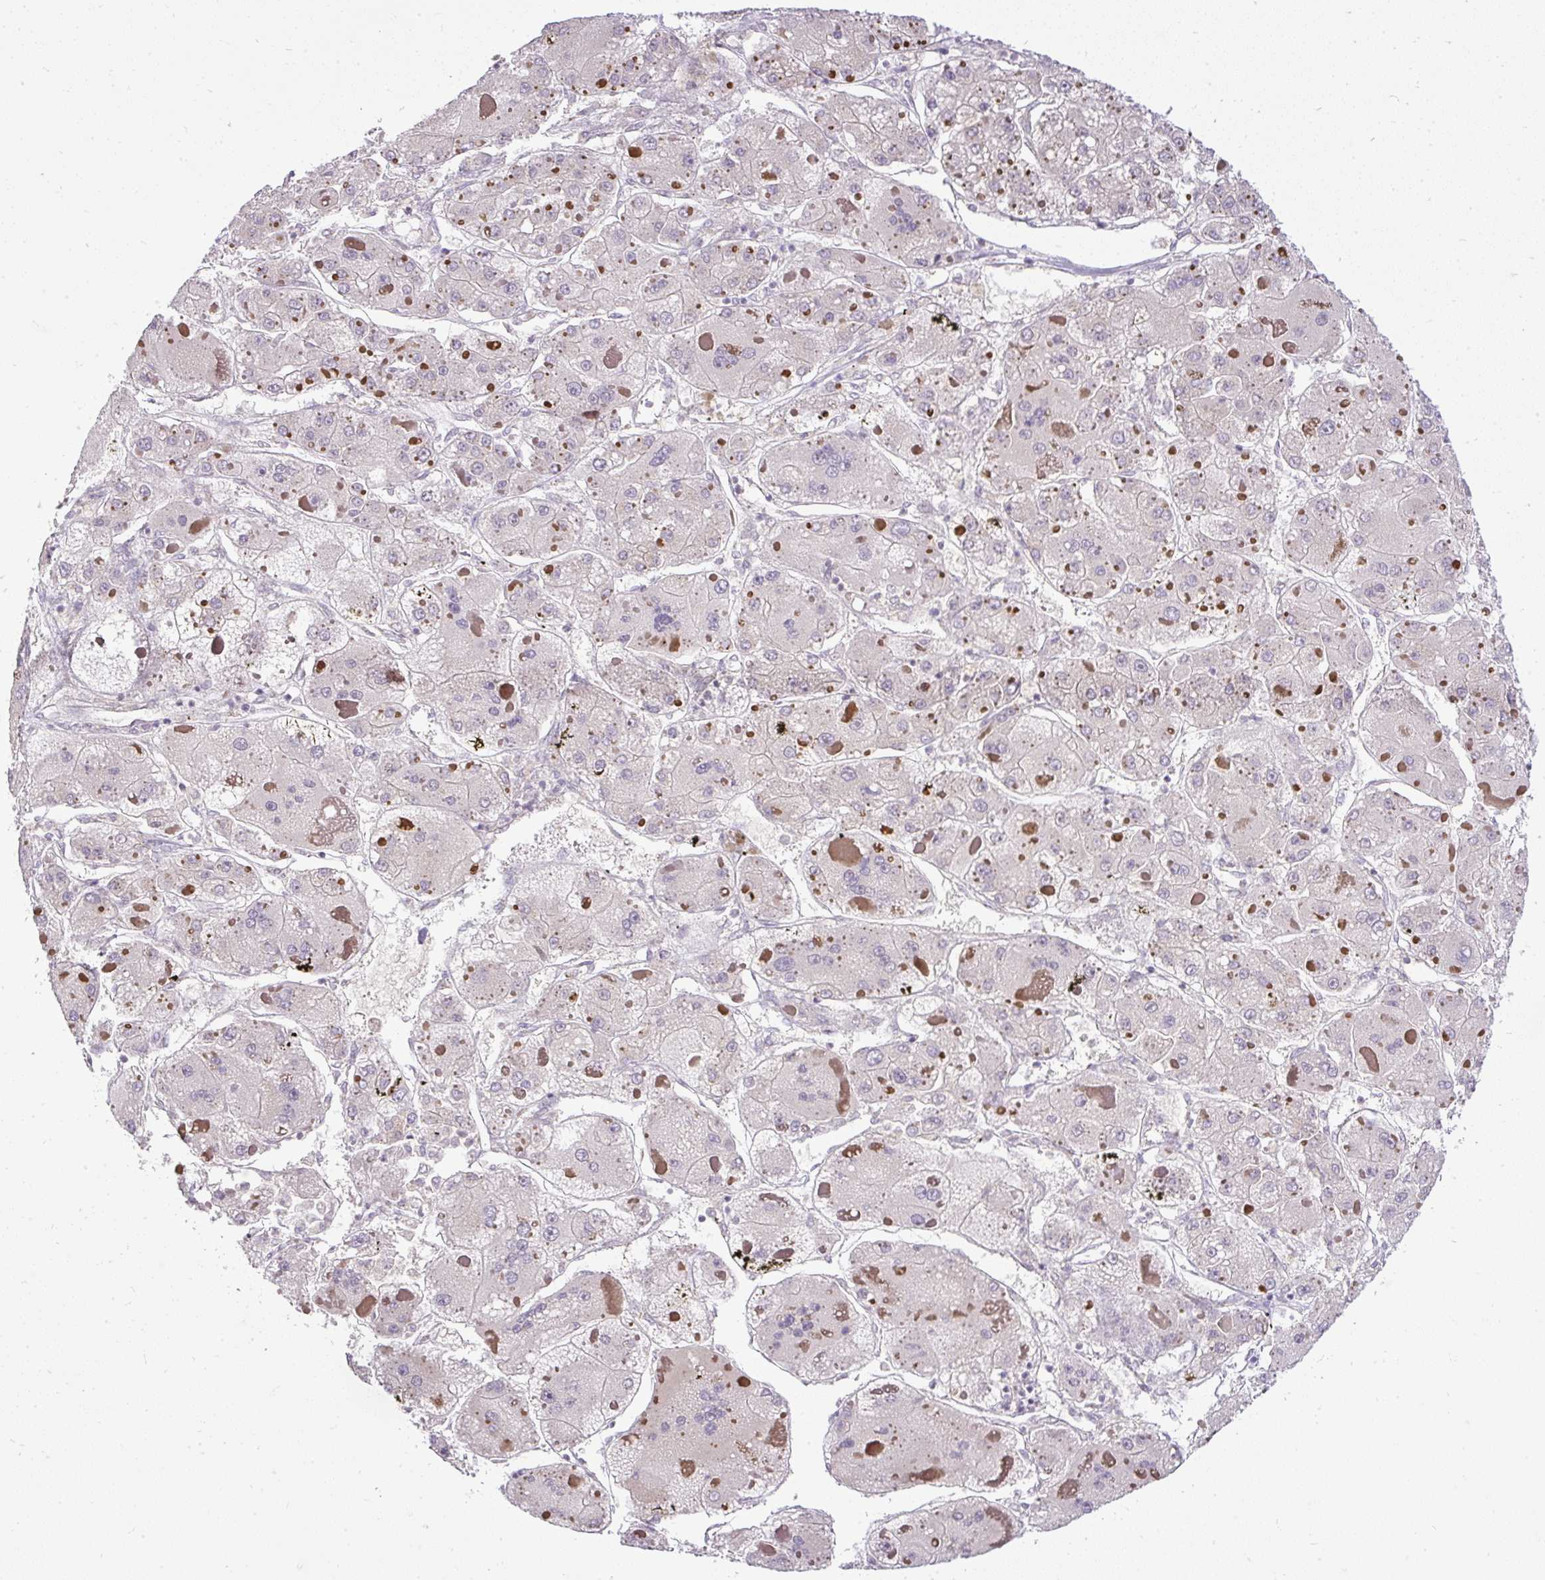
{"staining": {"intensity": "negative", "quantity": "none", "location": "none"}, "tissue": "liver cancer", "cell_type": "Tumor cells", "image_type": "cancer", "snomed": [{"axis": "morphology", "description": "Carcinoma, Hepatocellular, NOS"}, {"axis": "topography", "description": "Liver"}], "caption": "Immunohistochemical staining of liver cancer demonstrates no significant staining in tumor cells.", "gene": "SMC4", "patient": {"sex": "female", "age": 73}}